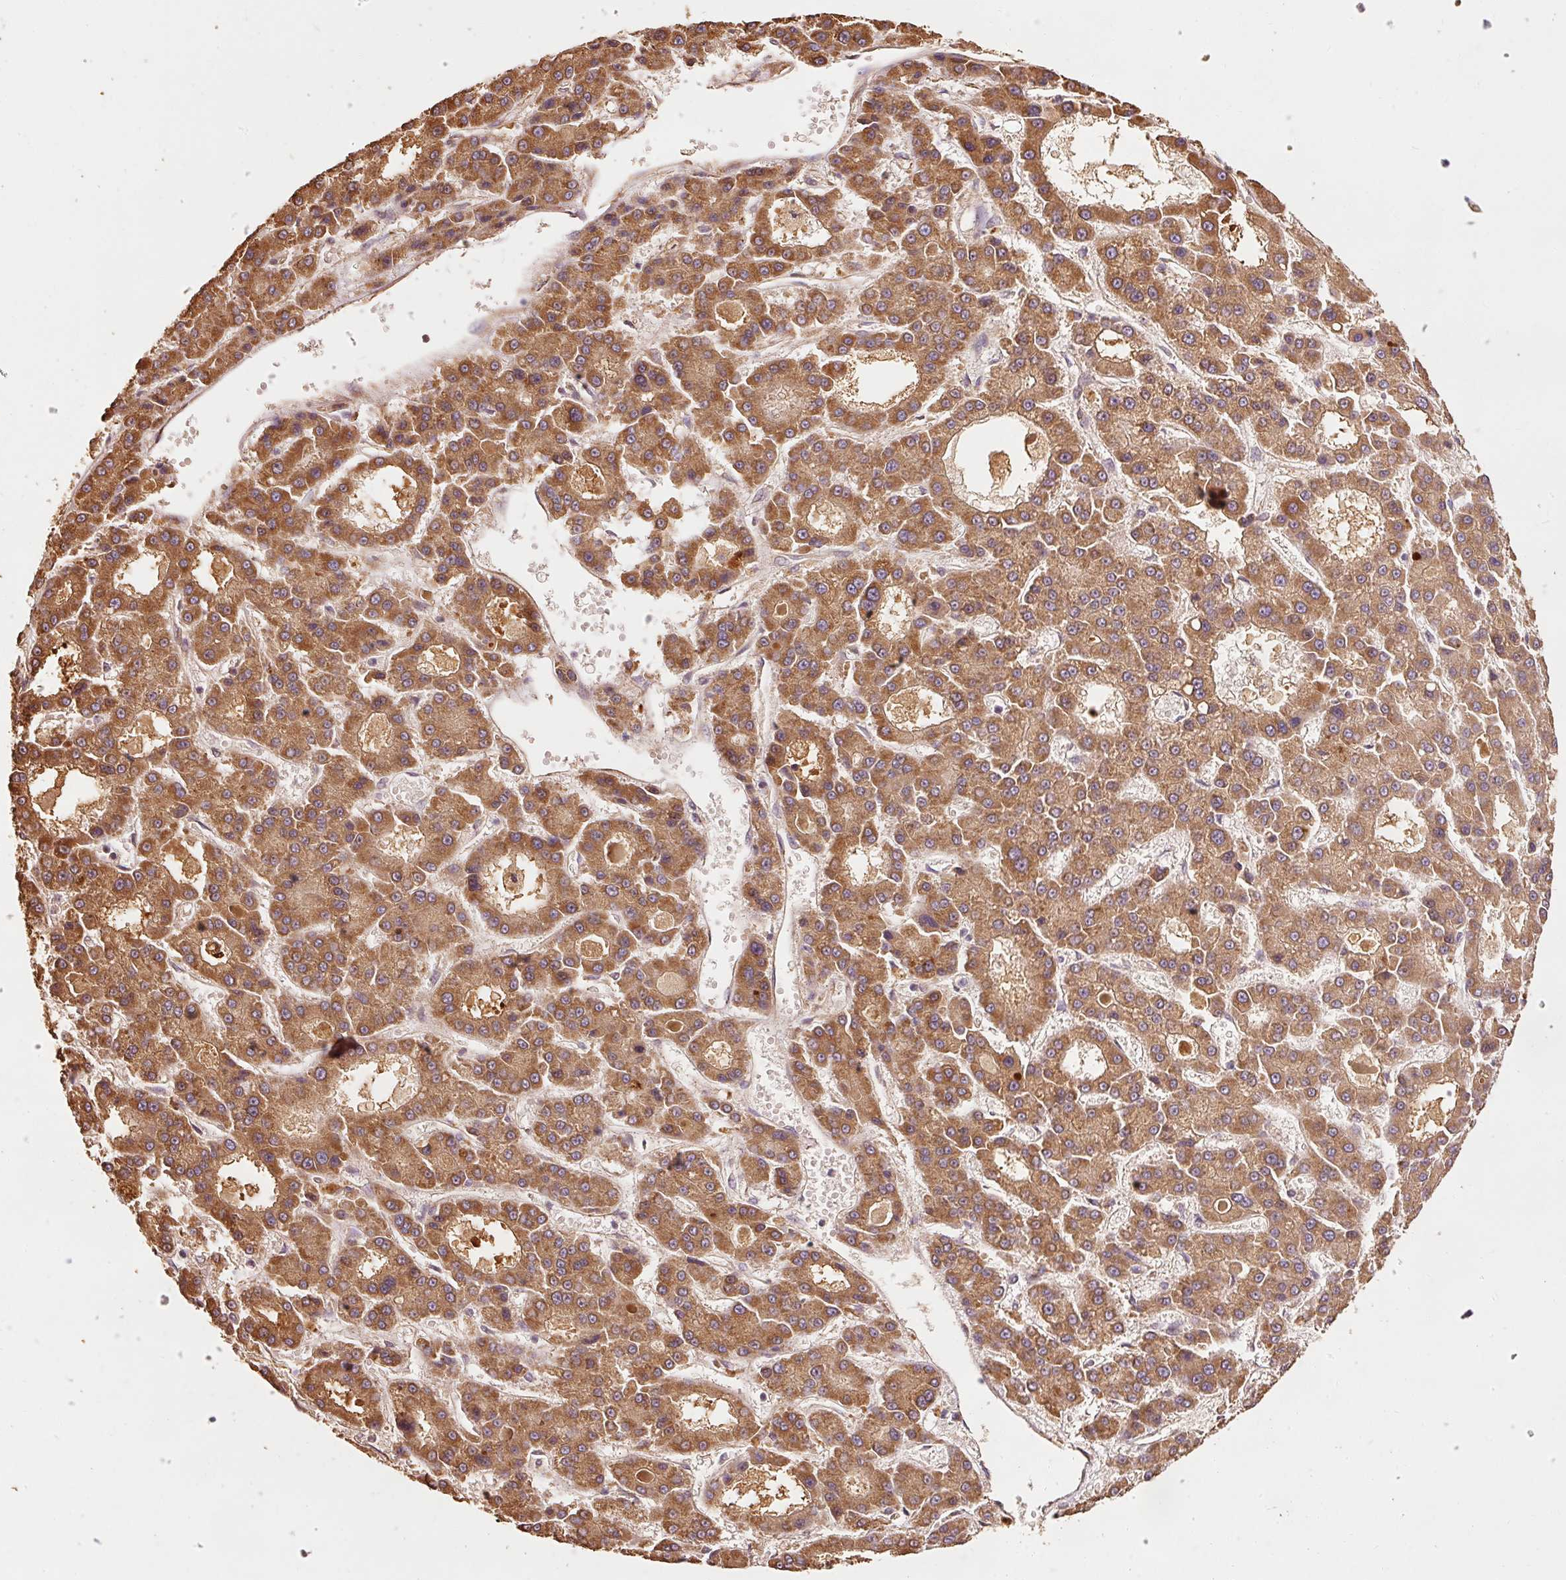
{"staining": {"intensity": "moderate", "quantity": ">75%", "location": "cytoplasmic/membranous"}, "tissue": "liver cancer", "cell_type": "Tumor cells", "image_type": "cancer", "snomed": [{"axis": "morphology", "description": "Carcinoma, Hepatocellular, NOS"}, {"axis": "topography", "description": "Liver"}], "caption": "Immunohistochemistry (IHC) (DAB (3,3'-diaminobenzidine)) staining of human liver hepatocellular carcinoma exhibits moderate cytoplasmic/membranous protein staining in approximately >75% of tumor cells.", "gene": "EFHC1", "patient": {"sex": "male", "age": 70}}